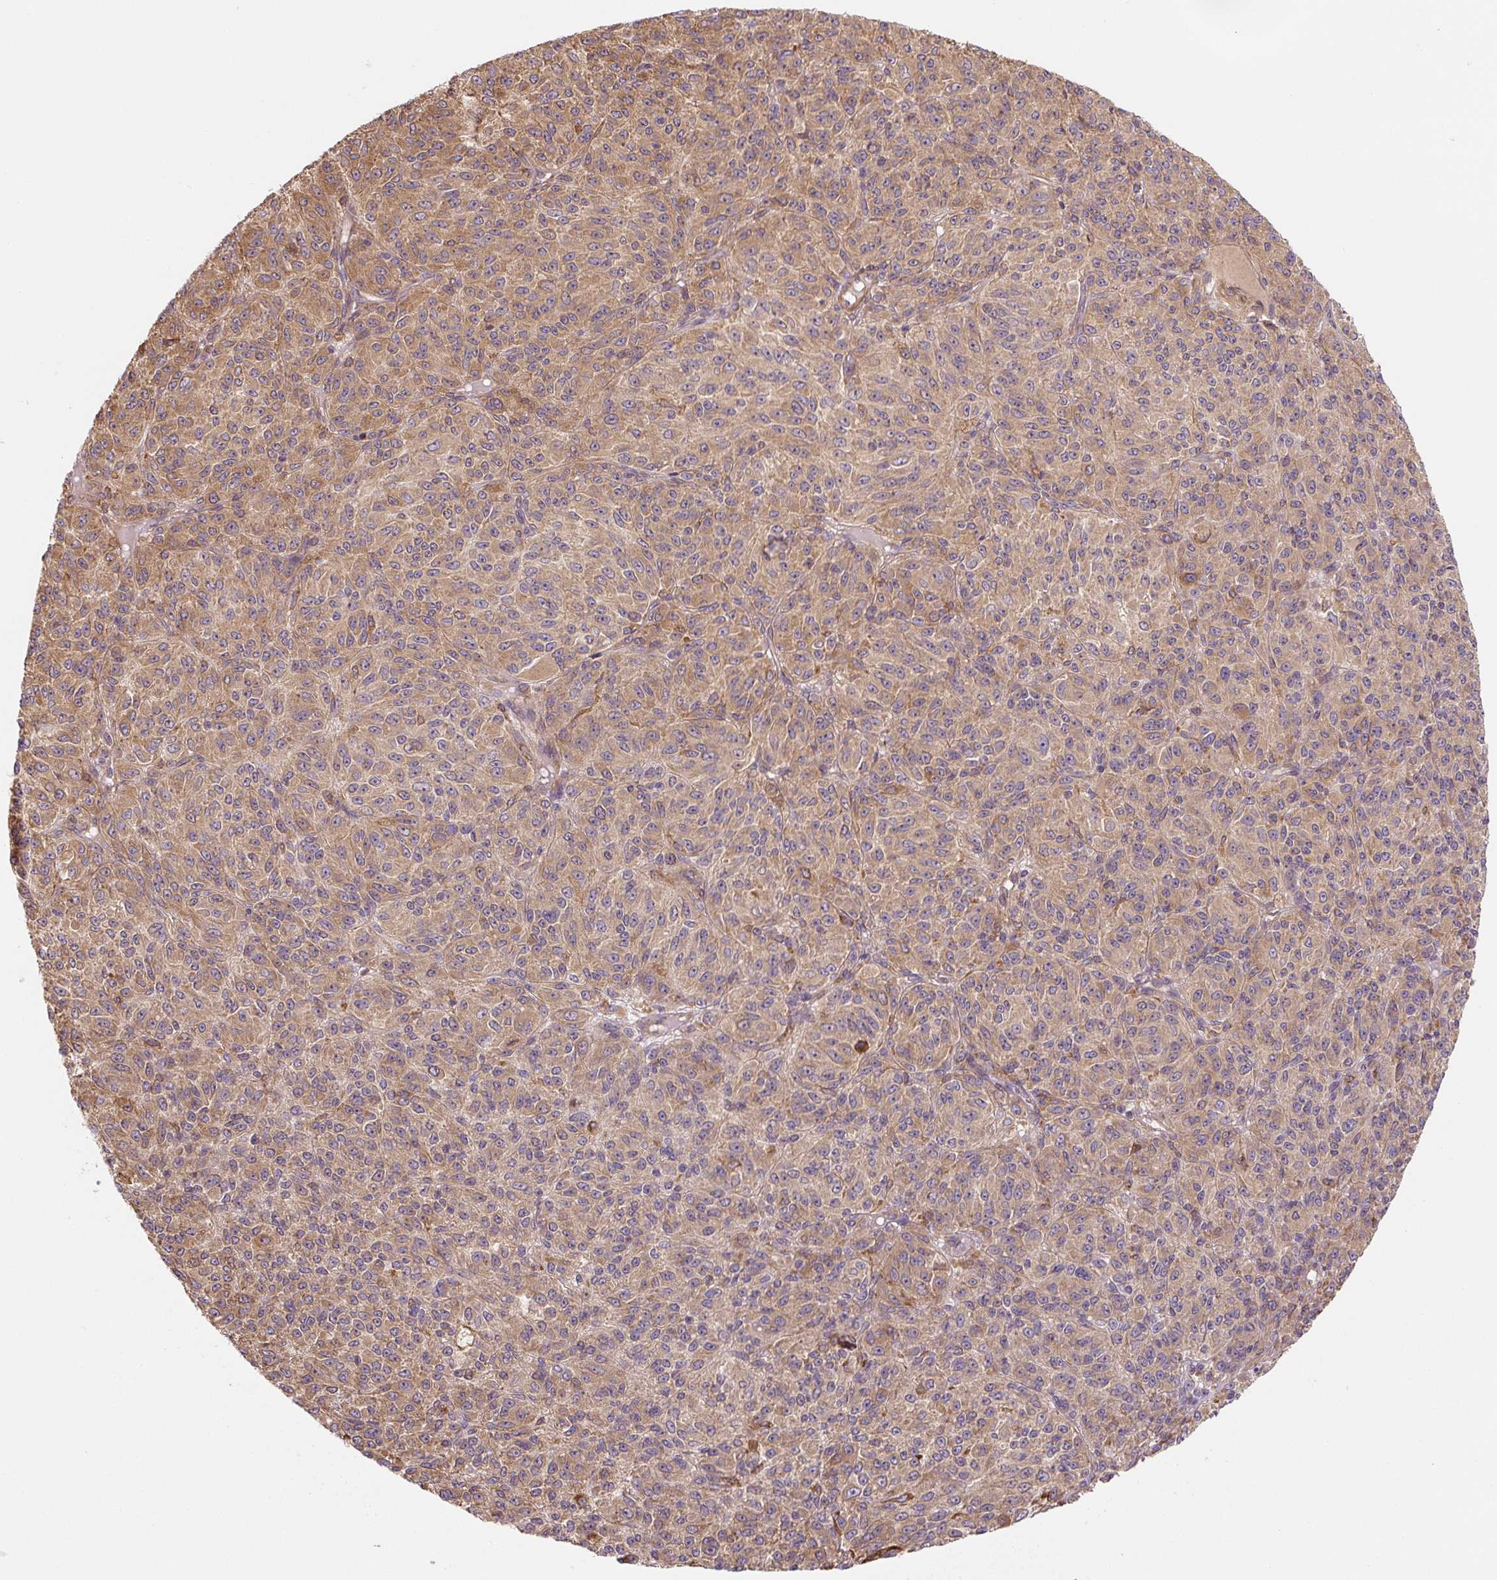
{"staining": {"intensity": "moderate", "quantity": ">75%", "location": "cytoplasmic/membranous"}, "tissue": "melanoma", "cell_type": "Tumor cells", "image_type": "cancer", "snomed": [{"axis": "morphology", "description": "Malignant melanoma, Metastatic site"}, {"axis": "topography", "description": "Brain"}], "caption": "This photomicrograph shows melanoma stained with immunohistochemistry (IHC) to label a protein in brown. The cytoplasmic/membranous of tumor cells show moderate positivity for the protein. Nuclei are counter-stained blue.", "gene": "RASA1", "patient": {"sex": "female", "age": 56}}